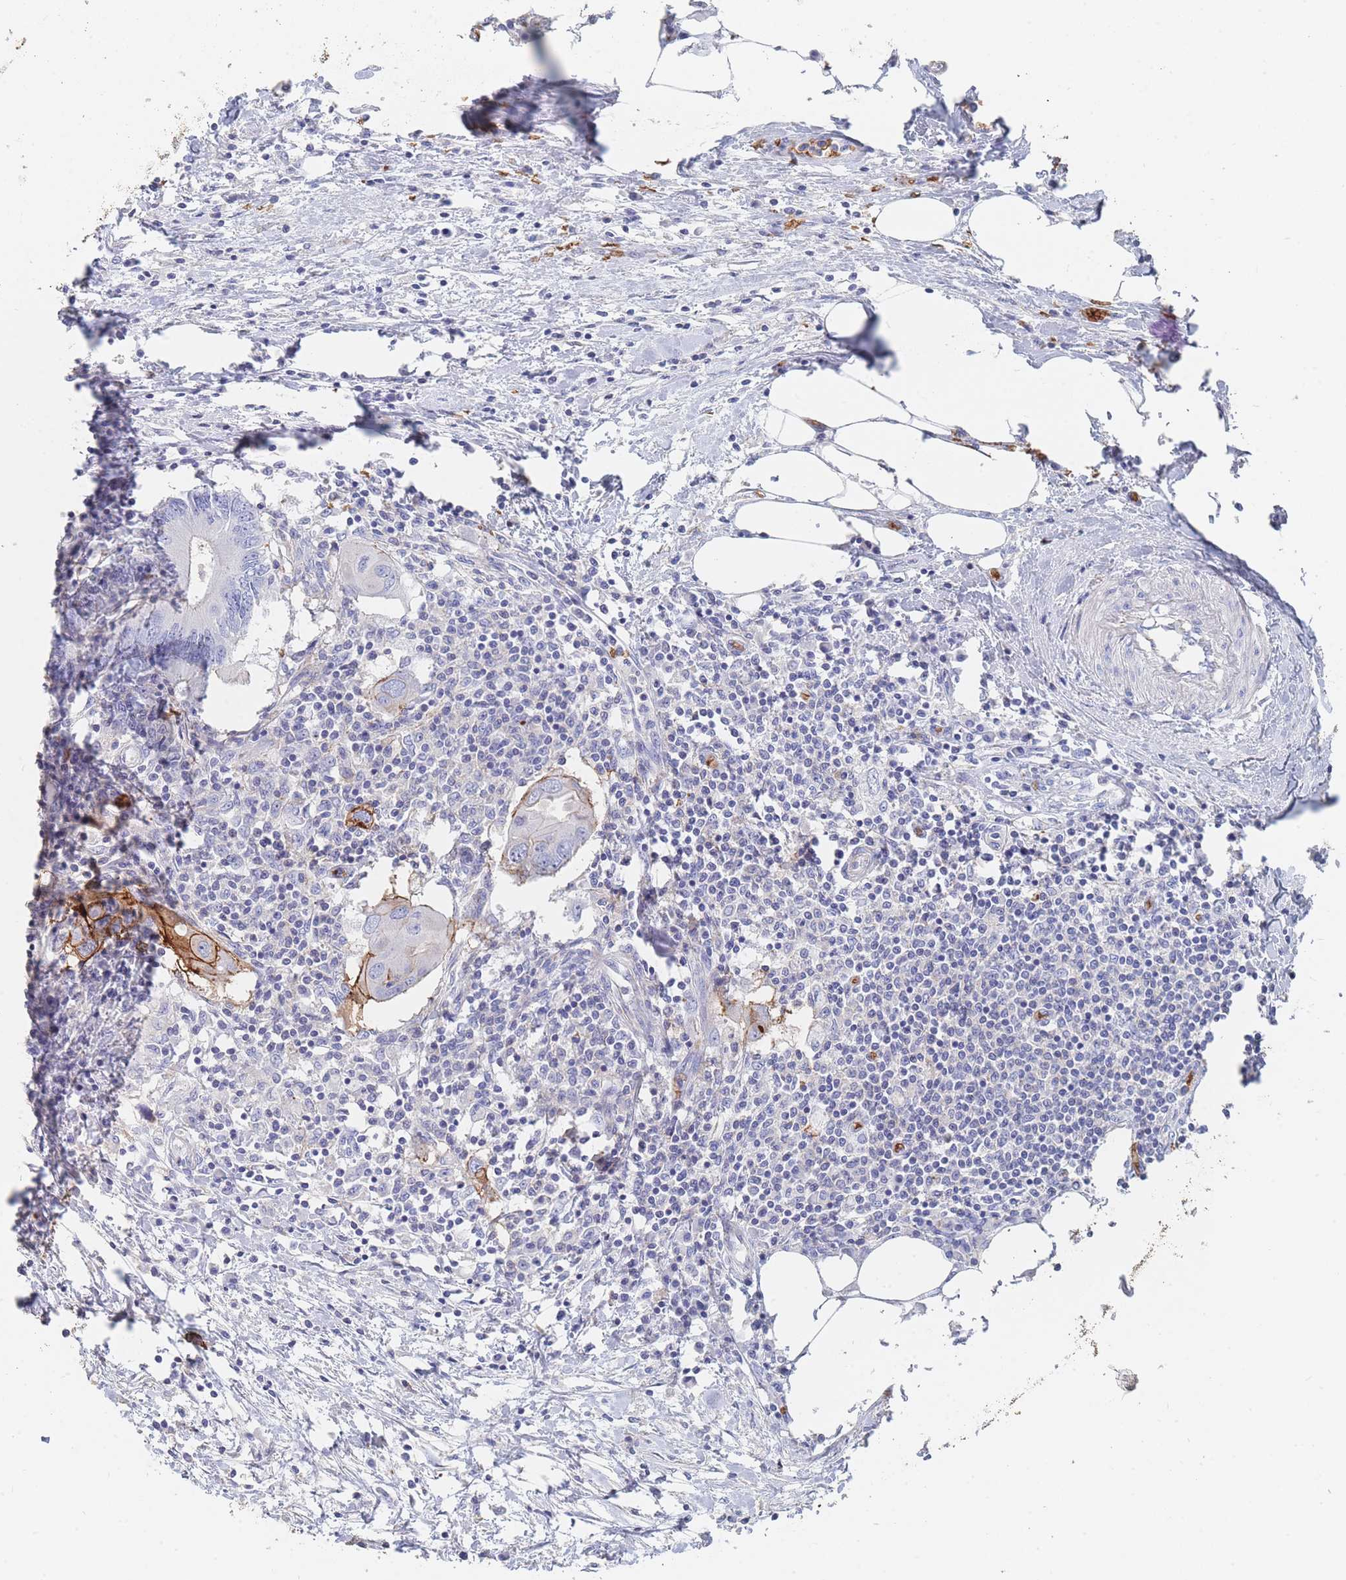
{"staining": {"intensity": "strong", "quantity": "<25%", "location": "cytoplasmic/membranous"}, "tissue": "colorectal cancer", "cell_type": "Tumor cells", "image_type": "cancer", "snomed": [{"axis": "morphology", "description": "Adenocarcinoma, NOS"}, {"axis": "topography", "description": "Colon"}], "caption": "DAB (3,3'-diaminobenzidine) immunohistochemical staining of human colorectal adenocarcinoma exhibits strong cytoplasmic/membranous protein expression in about <25% of tumor cells.", "gene": "SLC2A1", "patient": {"sex": "male", "age": 71}}